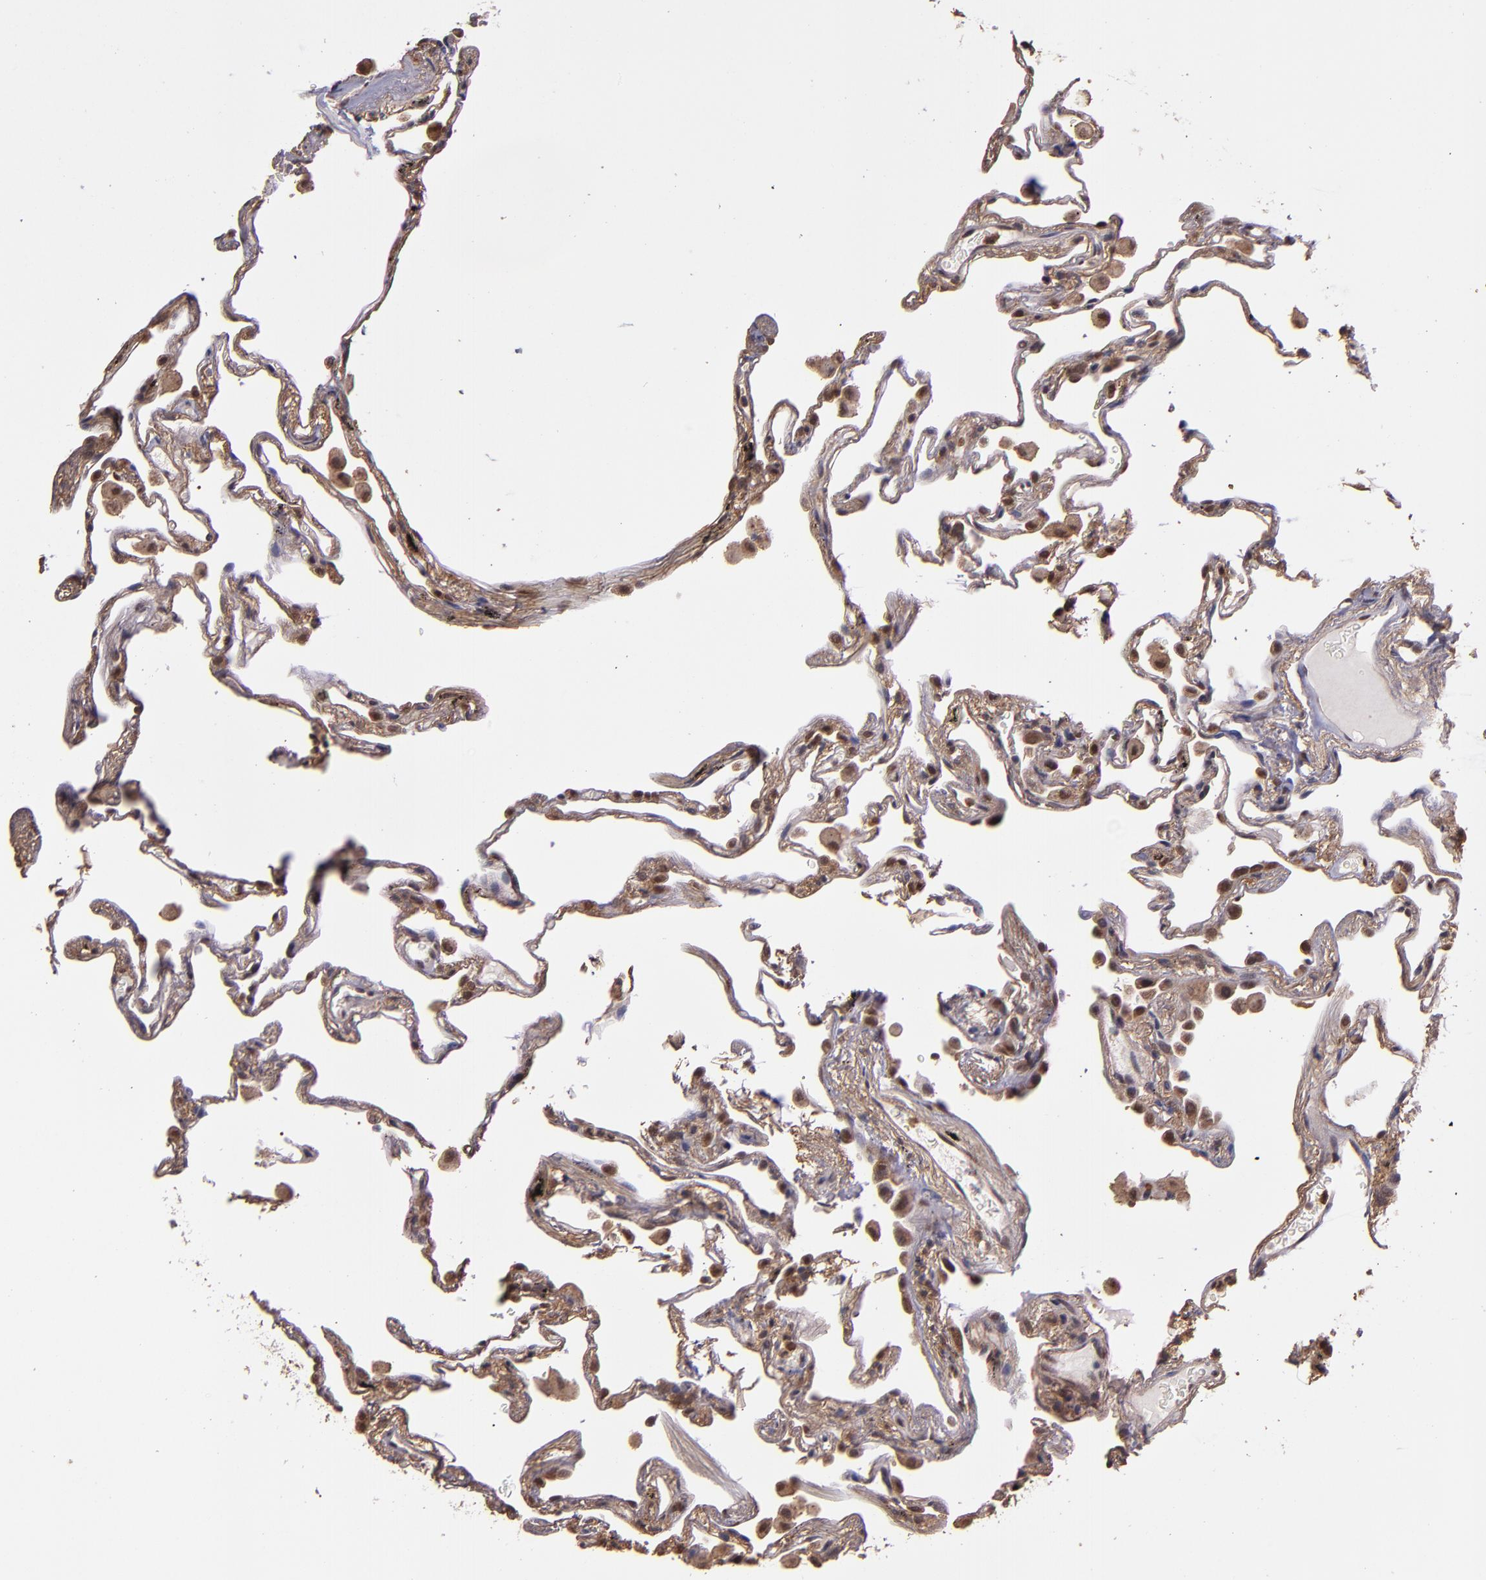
{"staining": {"intensity": "moderate", "quantity": ">75%", "location": "cytoplasmic/membranous"}, "tissue": "lung", "cell_type": "Alveolar cells", "image_type": "normal", "snomed": [{"axis": "morphology", "description": "Normal tissue, NOS"}, {"axis": "morphology", "description": "Inflammation, NOS"}, {"axis": "topography", "description": "Lung"}], "caption": "Normal lung was stained to show a protein in brown. There is medium levels of moderate cytoplasmic/membranous staining in about >75% of alveolar cells.", "gene": "STAT6", "patient": {"sex": "male", "age": 69}}